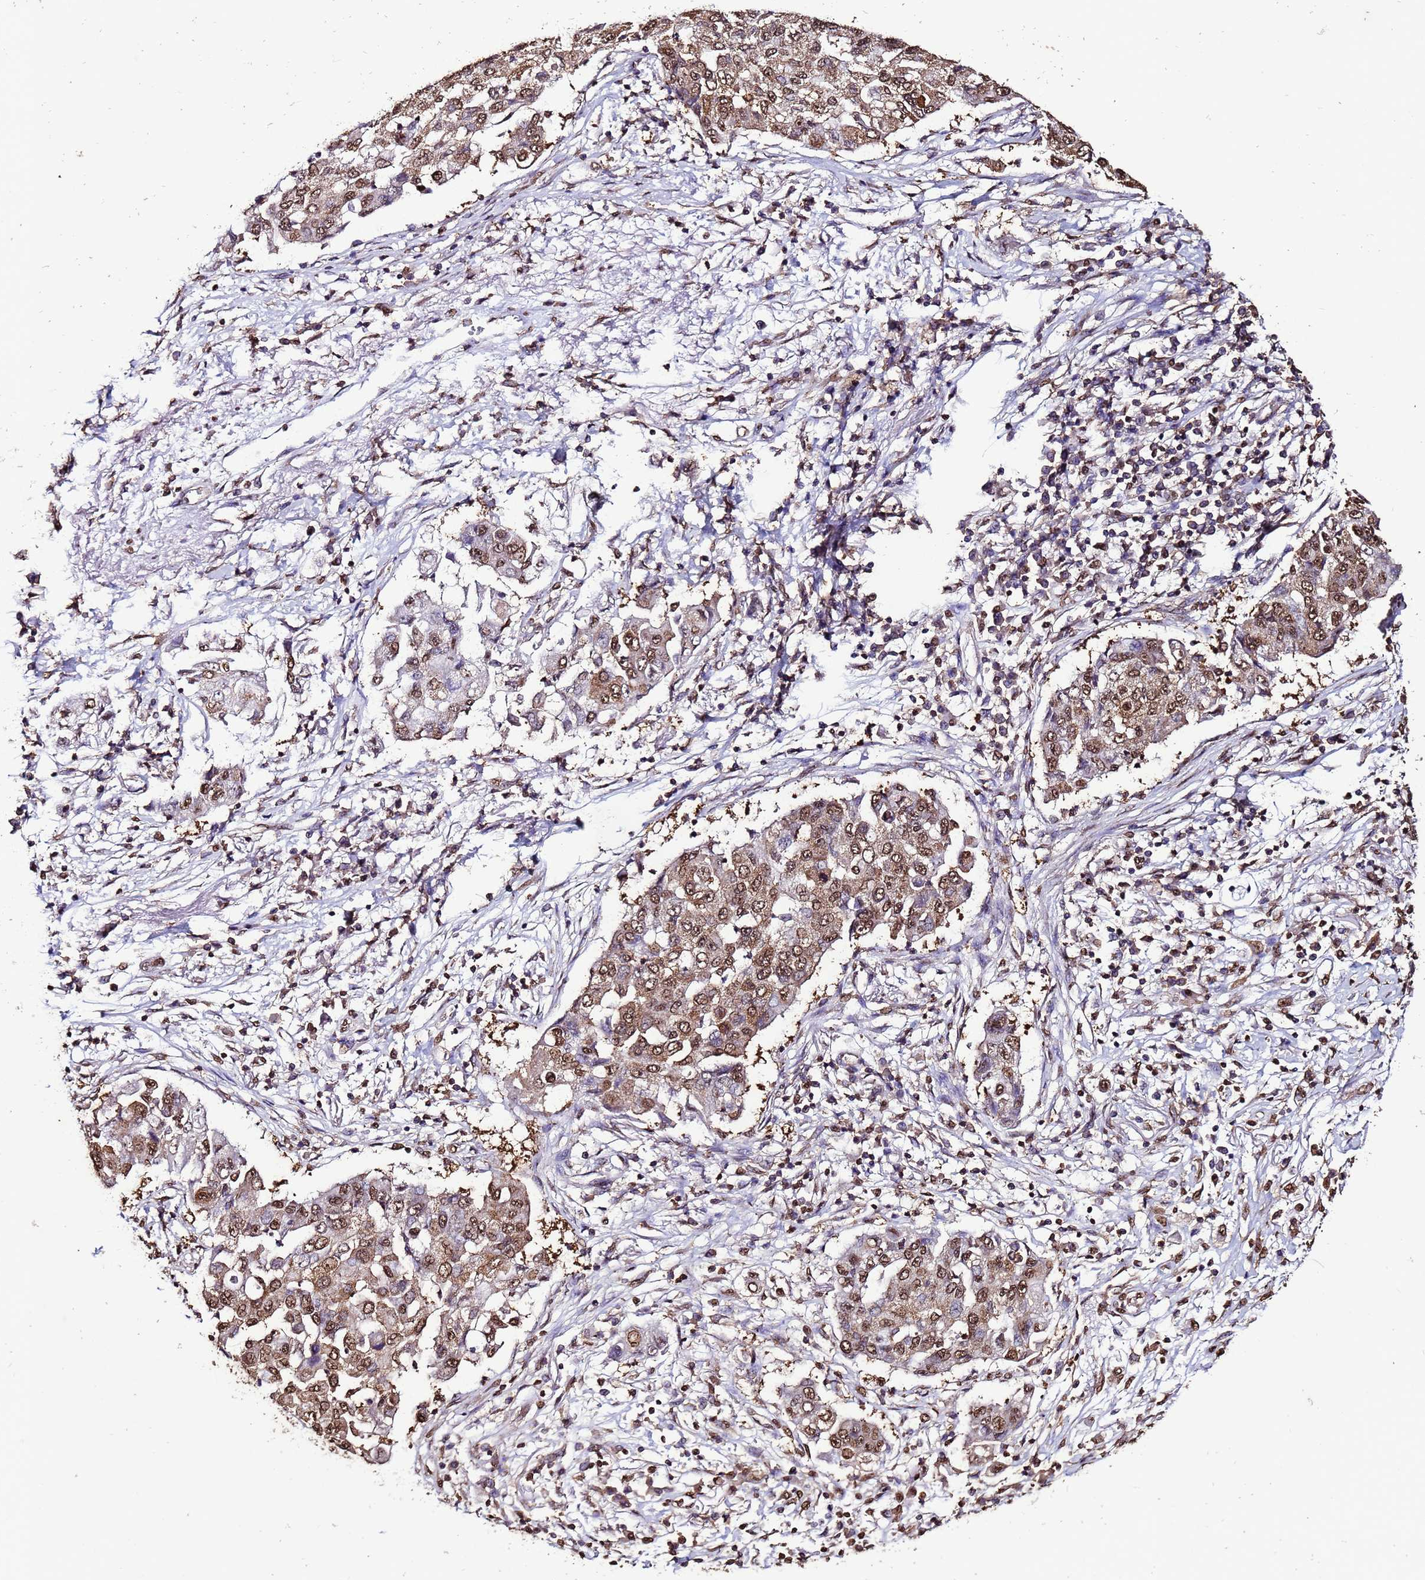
{"staining": {"intensity": "moderate", "quantity": ">75%", "location": "nuclear"}, "tissue": "lung cancer", "cell_type": "Tumor cells", "image_type": "cancer", "snomed": [{"axis": "morphology", "description": "Squamous cell carcinoma, NOS"}, {"axis": "topography", "description": "Lung"}], "caption": "Tumor cells reveal moderate nuclear positivity in about >75% of cells in lung squamous cell carcinoma.", "gene": "TRIP6", "patient": {"sex": "male", "age": 74}}